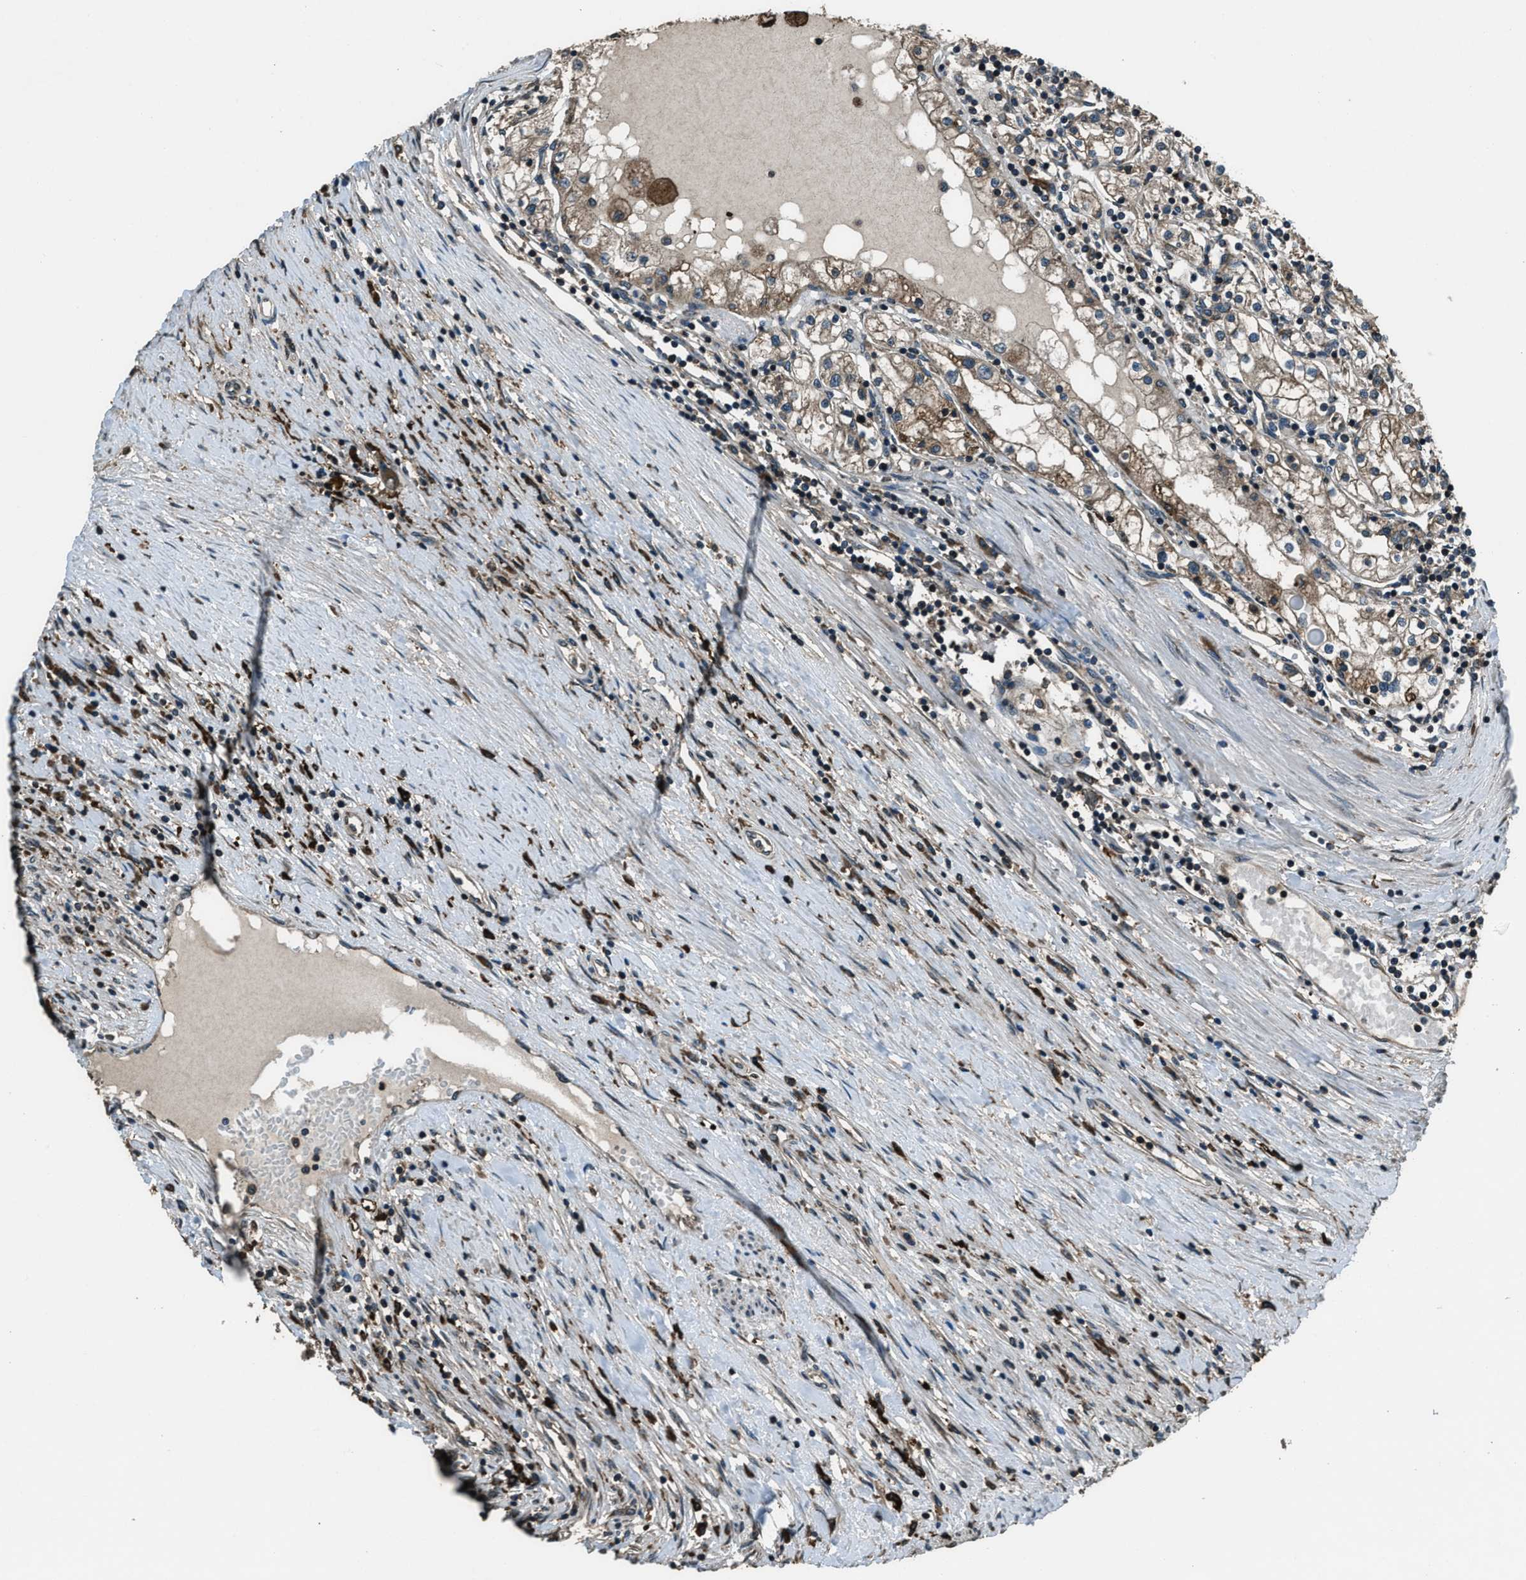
{"staining": {"intensity": "moderate", "quantity": ">75%", "location": "cytoplasmic/membranous"}, "tissue": "renal cancer", "cell_type": "Tumor cells", "image_type": "cancer", "snomed": [{"axis": "morphology", "description": "Adenocarcinoma, NOS"}, {"axis": "topography", "description": "Kidney"}], "caption": "High-magnification brightfield microscopy of renal adenocarcinoma stained with DAB (brown) and counterstained with hematoxylin (blue). tumor cells exhibit moderate cytoplasmic/membranous positivity is present in about>75% of cells. Nuclei are stained in blue.", "gene": "TRIM4", "patient": {"sex": "male", "age": 68}}